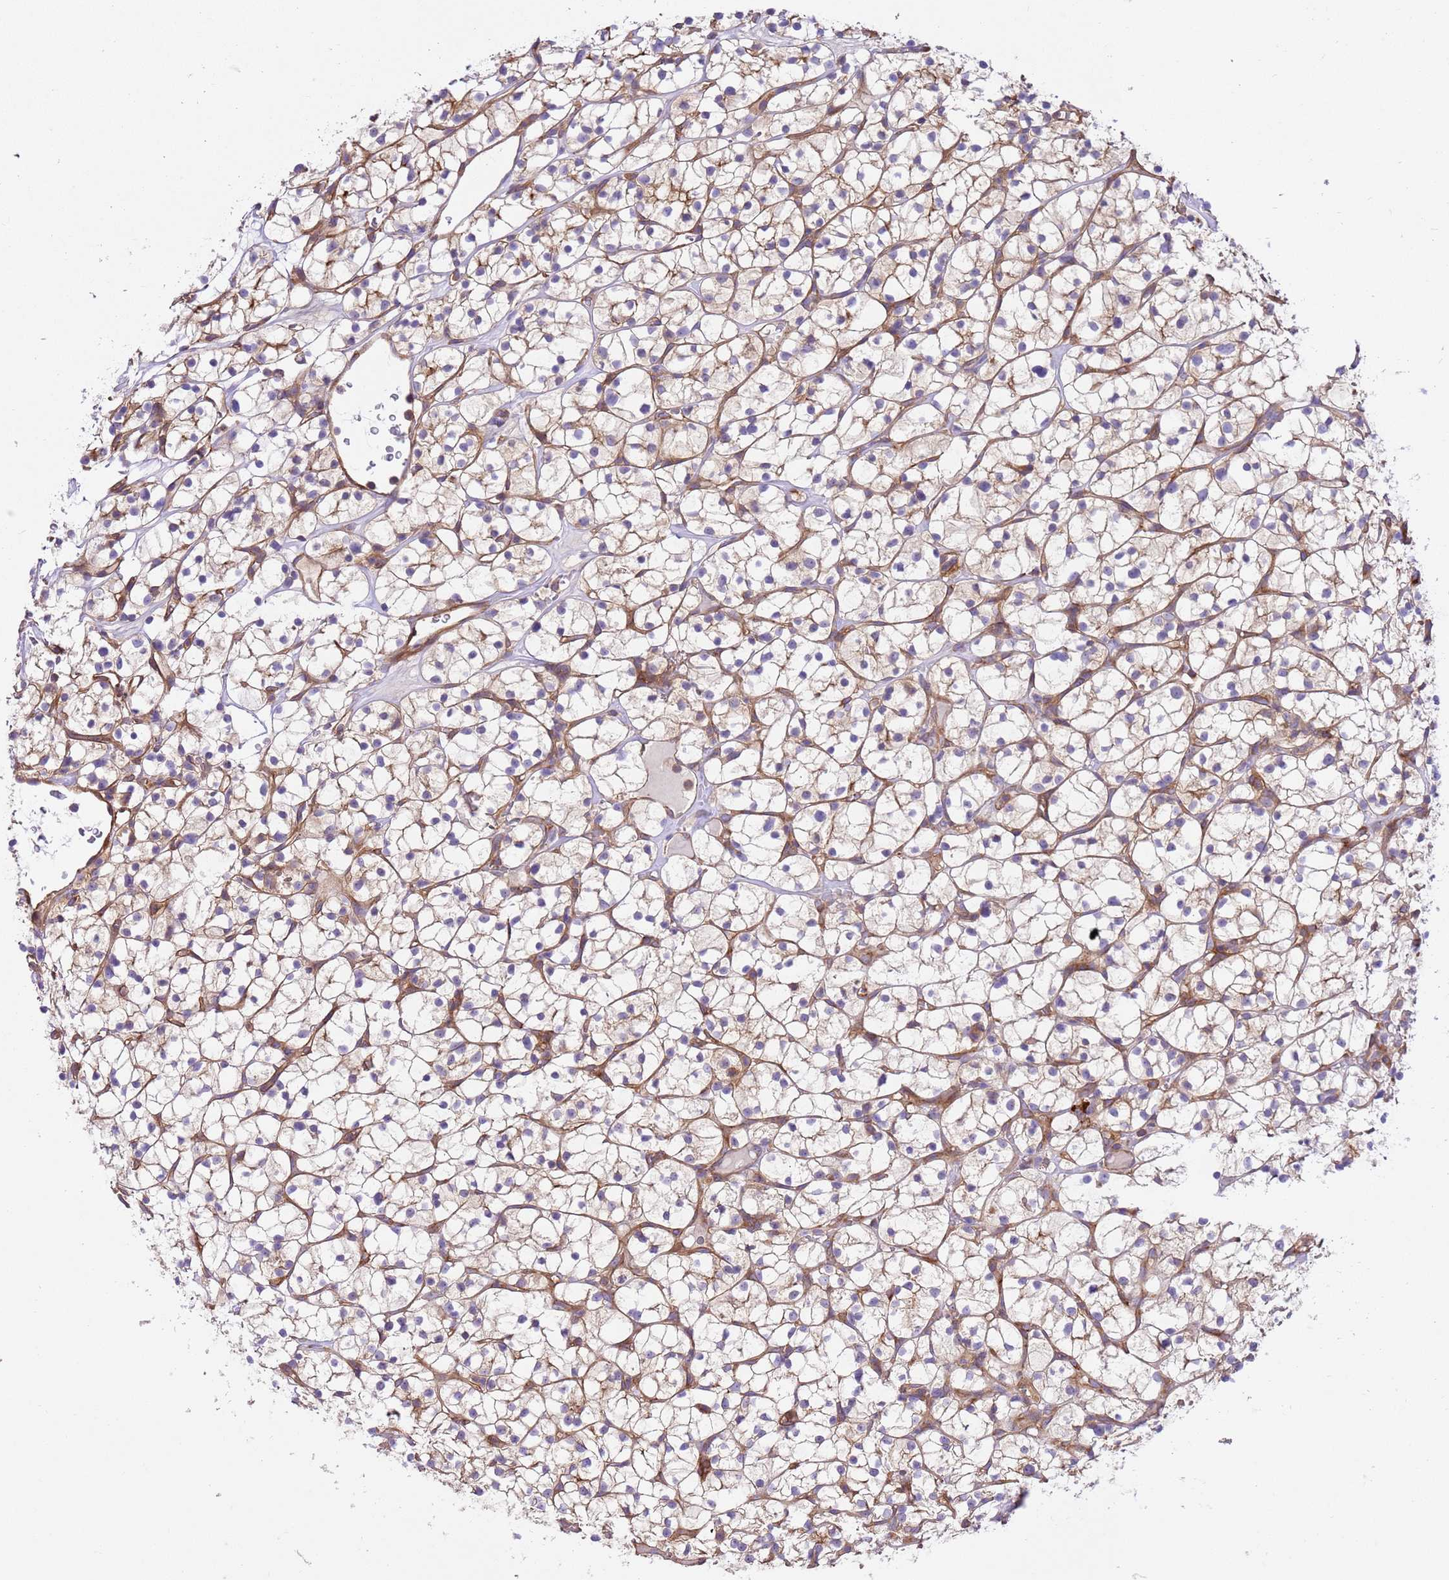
{"staining": {"intensity": "weak", "quantity": "25%-75%", "location": "cytoplasmic/membranous"}, "tissue": "renal cancer", "cell_type": "Tumor cells", "image_type": "cancer", "snomed": [{"axis": "morphology", "description": "Adenocarcinoma, NOS"}, {"axis": "topography", "description": "Kidney"}], "caption": "High-power microscopy captured an immunohistochemistry photomicrograph of renal cancer (adenocarcinoma), revealing weak cytoplasmic/membranous staining in about 25%-75% of tumor cells. (DAB IHC with brightfield microscopy, high magnification).", "gene": "EFCAB8", "patient": {"sex": "female", "age": 64}}